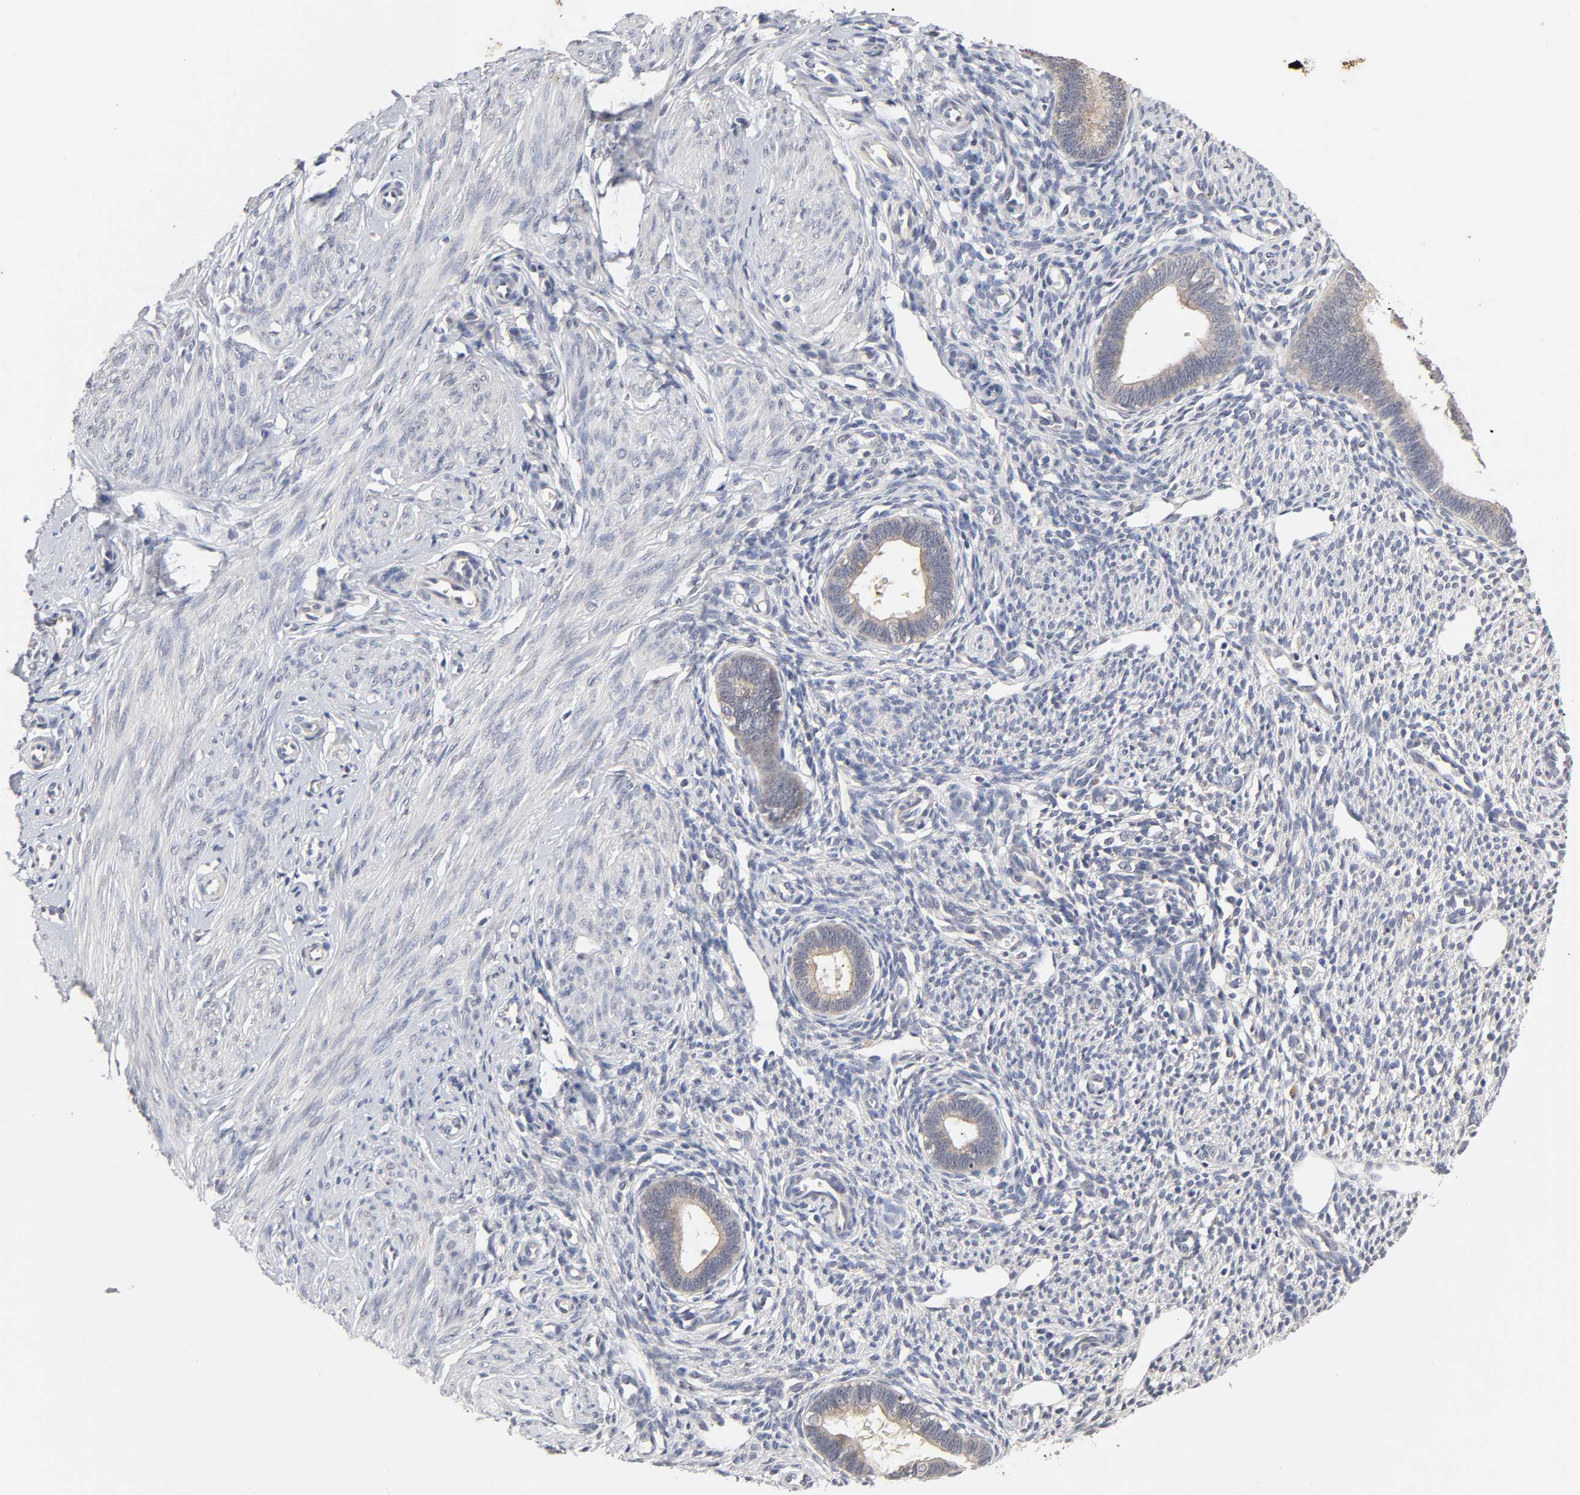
{"staining": {"intensity": "negative", "quantity": "none", "location": "none"}, "tissue": "endometrium", "cell_type": "Cells in endometrial stroma", "image_type": "normal", "snomed": [{"axis": "morphology", "description": "Normal tissue, NOS"}, {"axis": "topography", "description": "Endometrium"}], "caption": "An immunohistochemistry (IHC) photomicrograph of benign endometrium is shown. There is no staining in cells in endometrial stroma of endometrium.", "gene": "CXADR", "patient": {"sex": "female", "age": 27}}